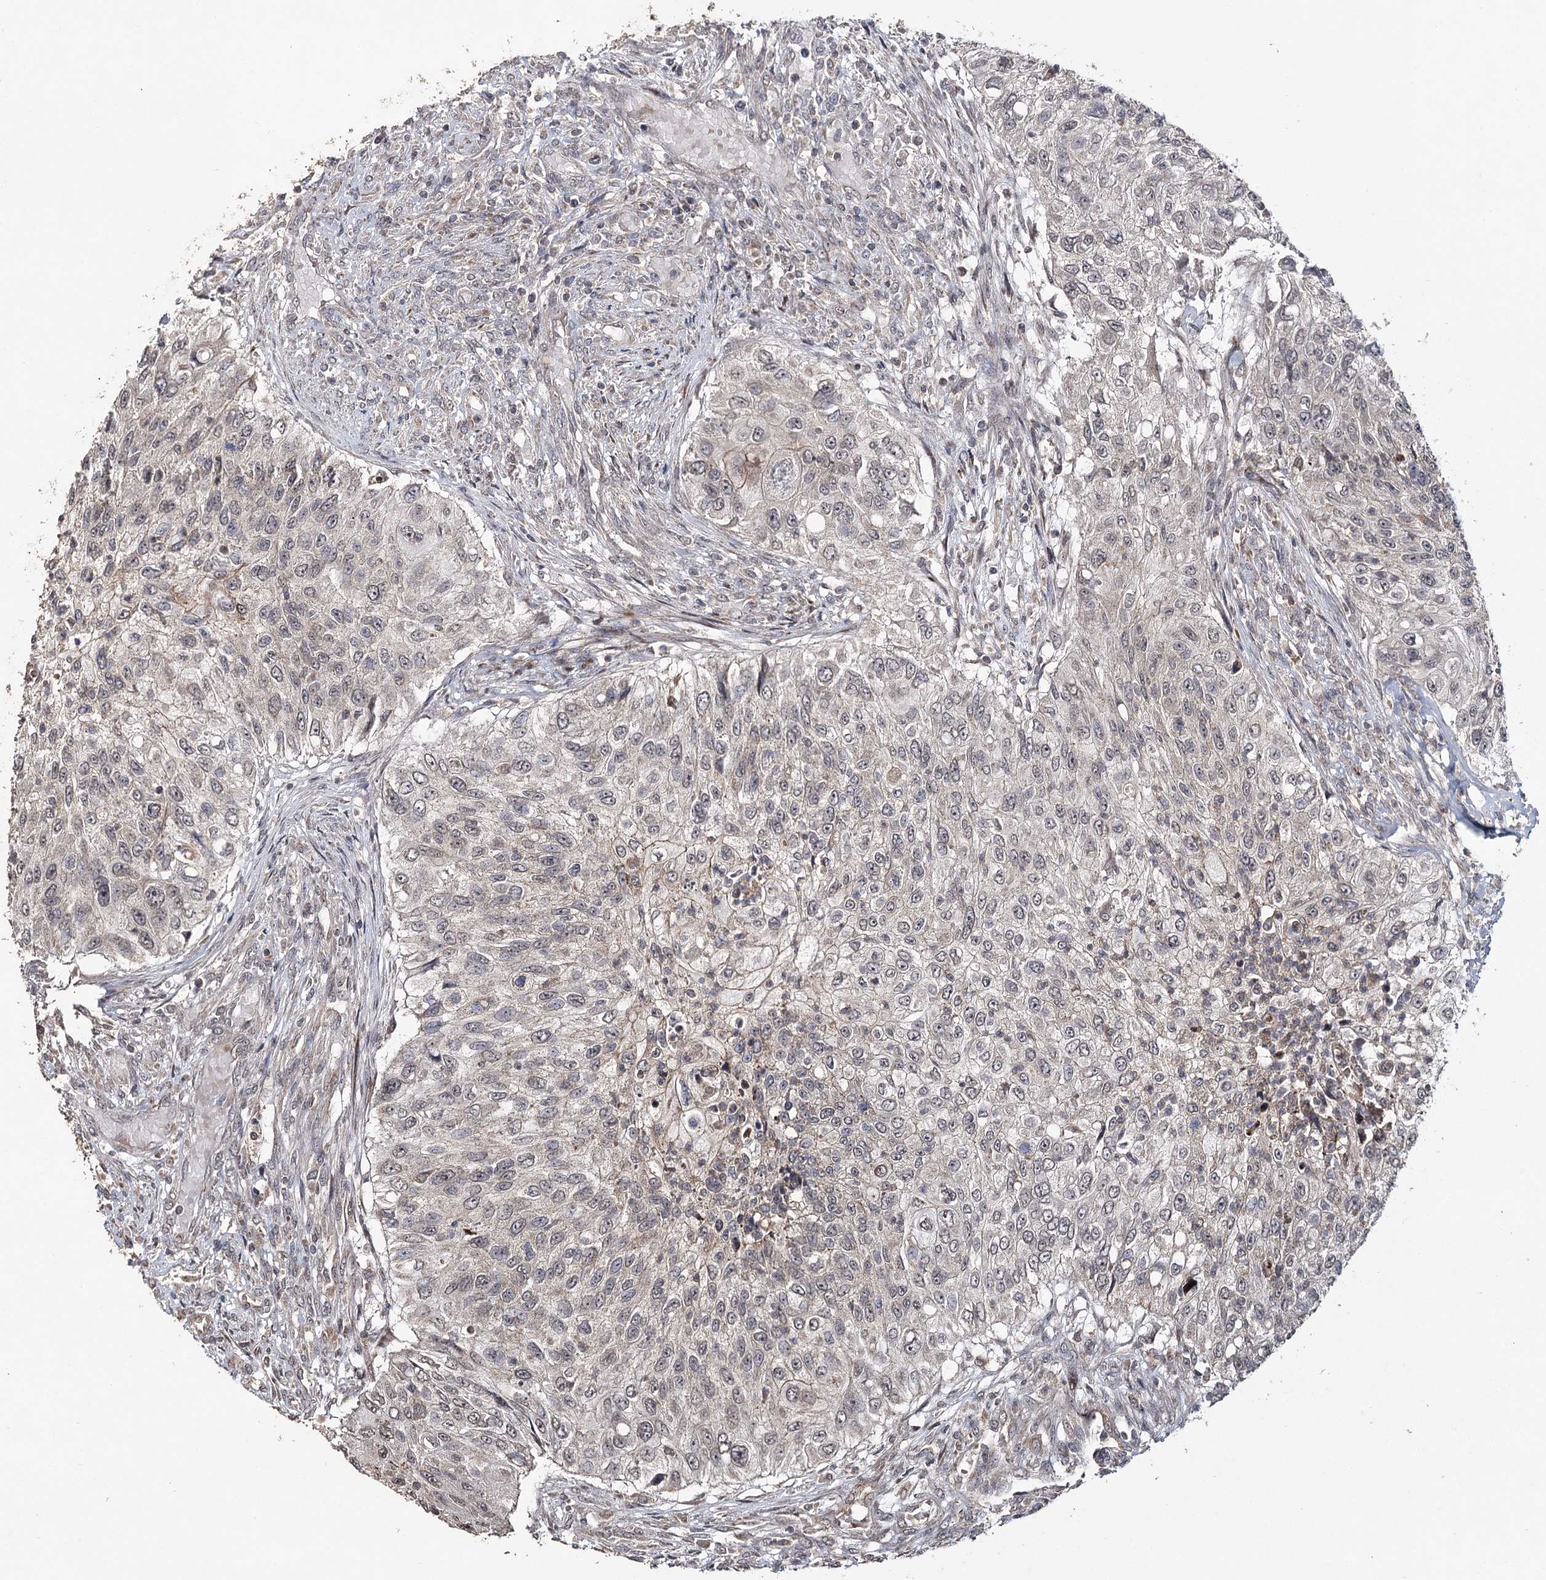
{"staining": {"intensity": "weak", "quantity": "<25%", "location": "cytoplasmic/membranous"}, "tissue": "urothelial cancer", "cell_type": "Tumor cells", "image_type": "cancer", "snomed": [{"axis": "morphology", "description": "Urothelial carcinoma, High grade"}, {"axis": "topography", "description": "Urinary bladder"}], "caption": "Micrograph shows no significant protein positivity in tumor cells of urothelial cancer.", "gene": "ZNRF3", "patient": {"sex": "female", "age": 60}}